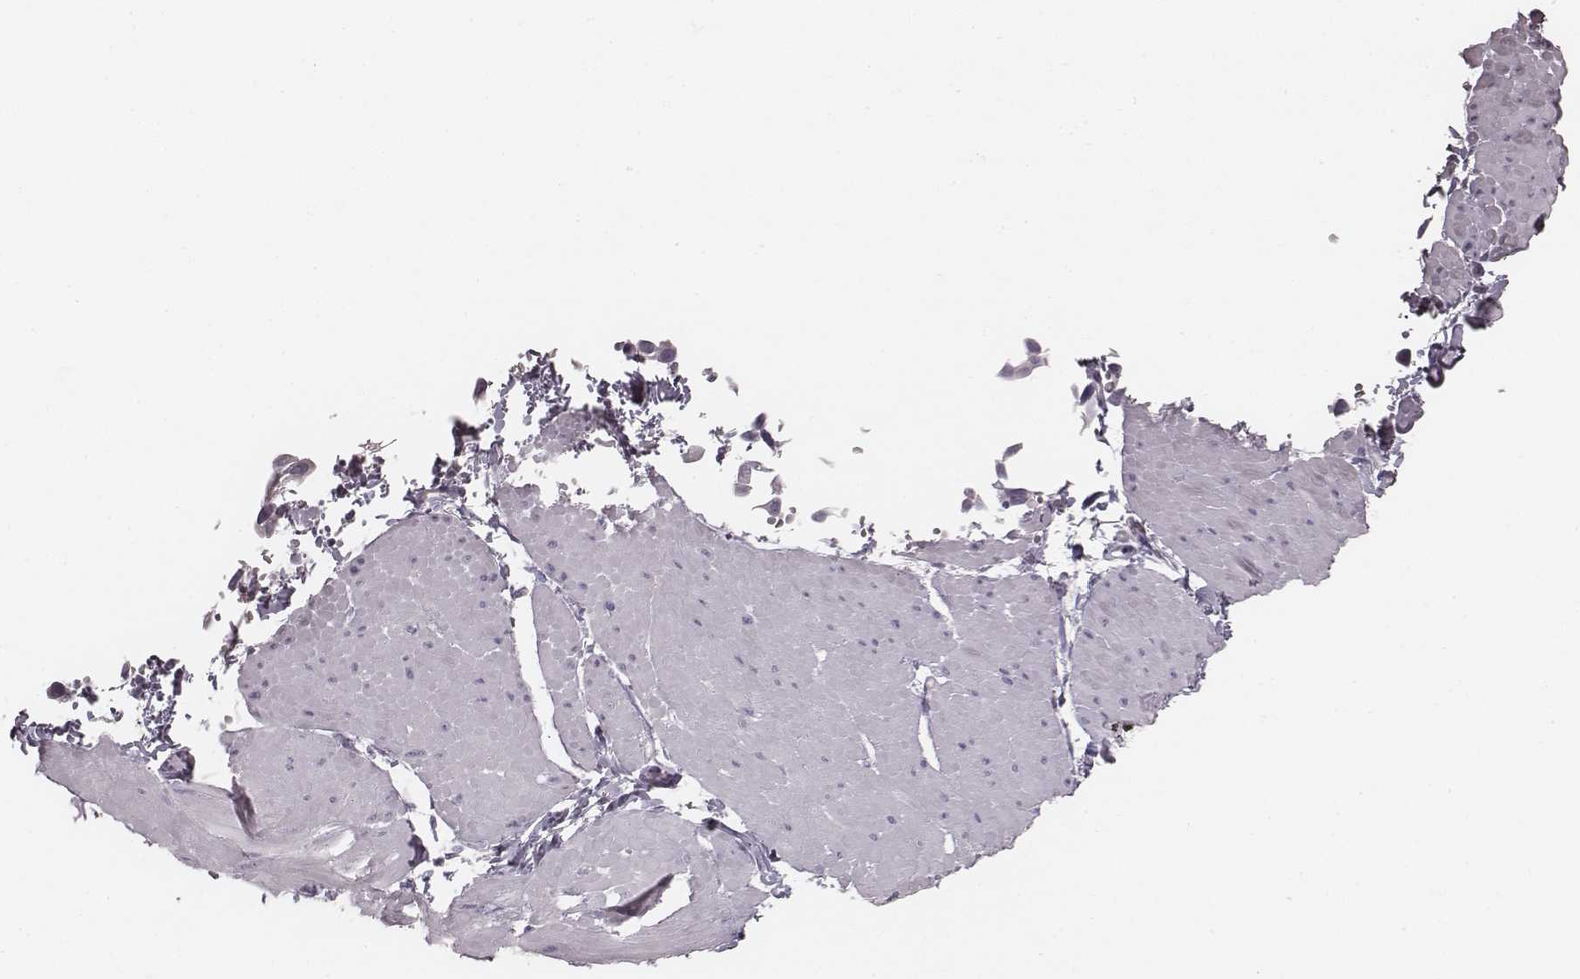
{"staining": {"intensity": "negative", "quantity": "none", "location": "none"}, "tissue": "adipose tissue", "cell_type": "Adipocytes", "image_type": "normal", "snomed": [{"axis": "morphology", "description": "Normal tissue, NOS"}, {"axis": "topography", "description": "Smooth muscle"}, {"axis": "topography", "description": "Peripheral nerve tissue"}], "caption": "Immunohistochemistry (IHC) image of benign adipose tissue stained for a protein (brown), which exhibits no expression in adipocytes. The staining is performed using DAB brown chromogen with nuclei counter-stained in using hematoxylin.", "gene": "ENSG00000285837", "patient": {"sex": "male", "age": 58}}